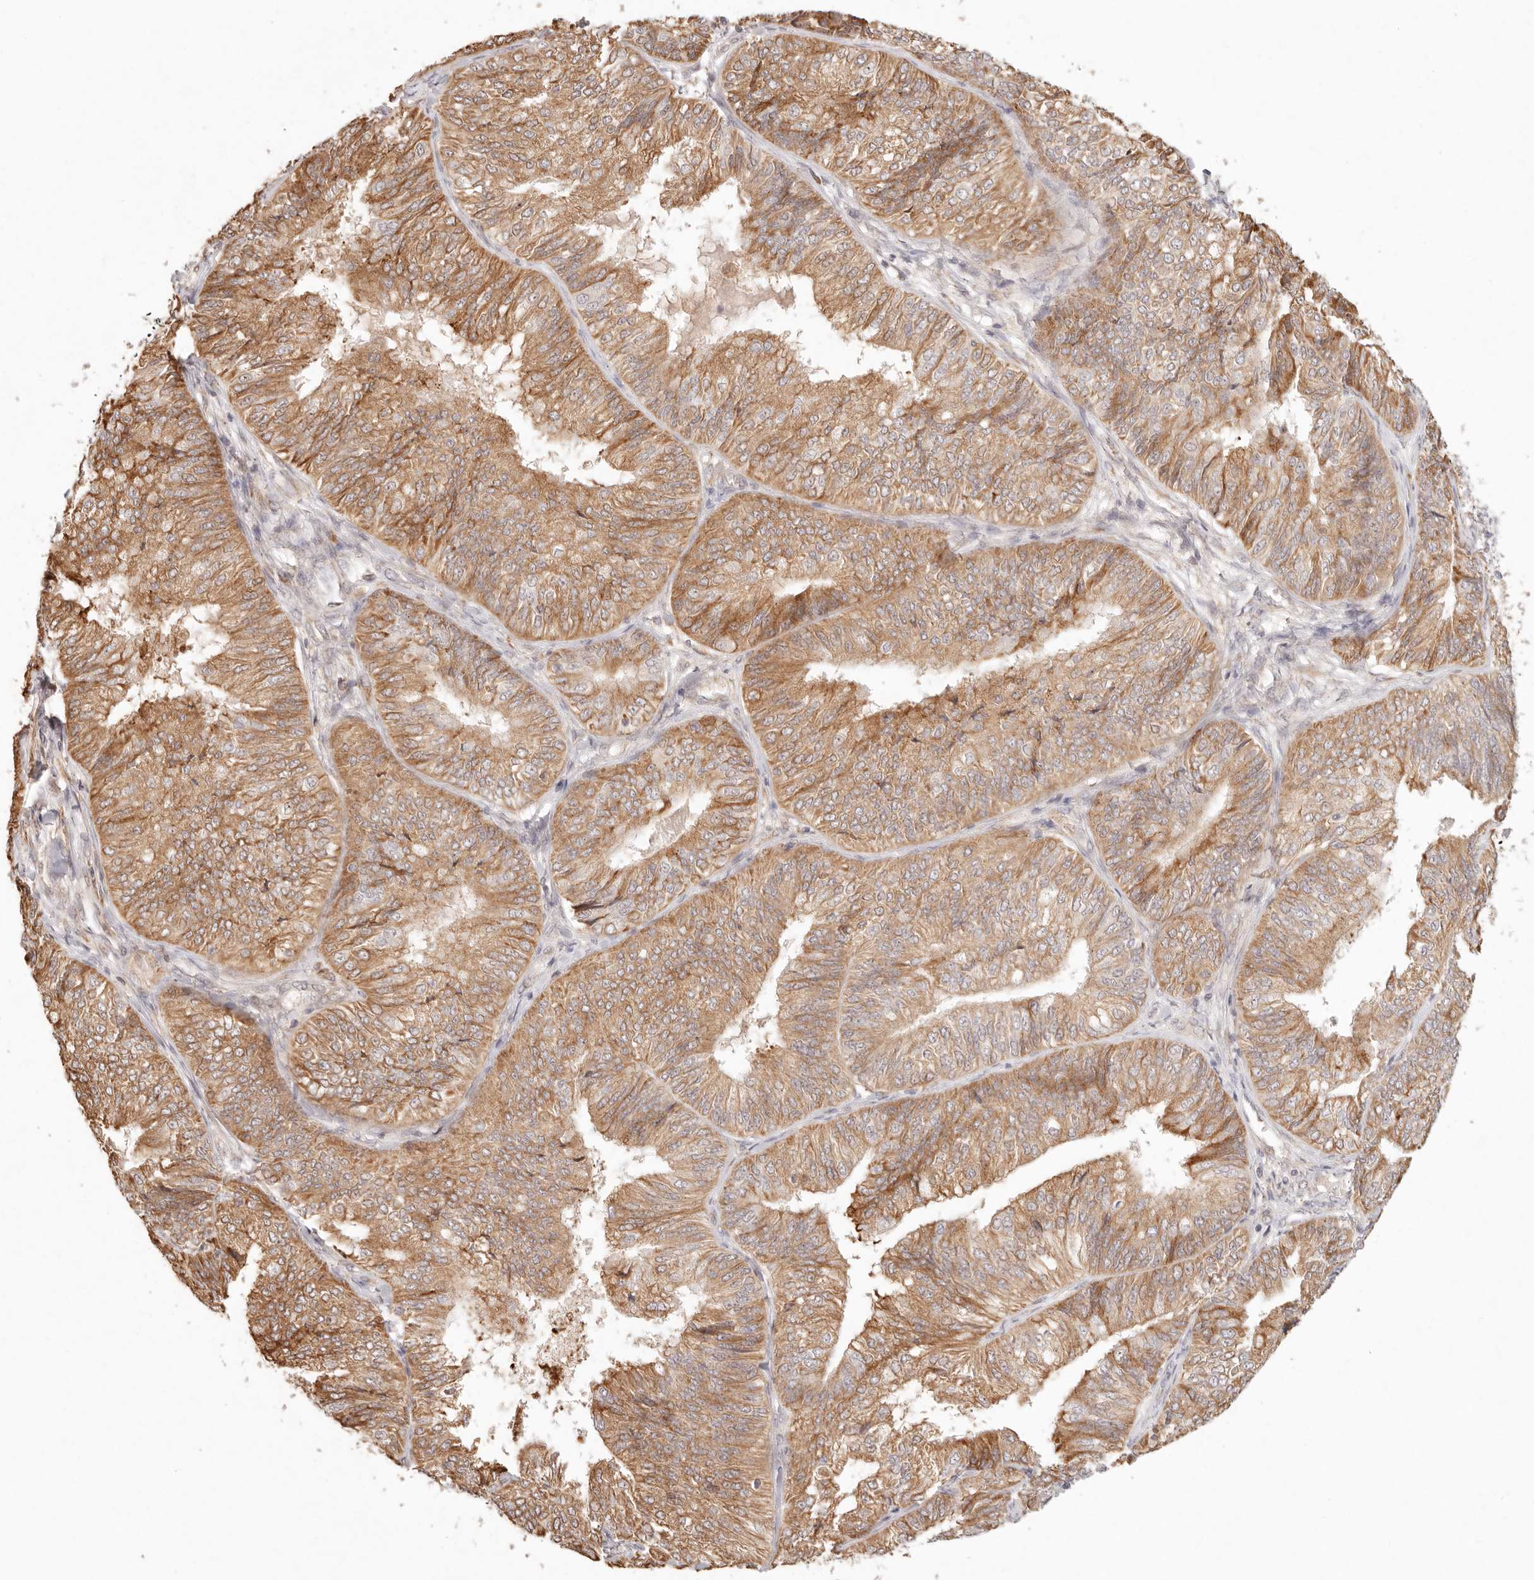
{"staining": {"intensity": "moderate", "quantity": ">75%", "location": "cytoplasmic/membranous"}, "tissue": "endometrial cancer", "cell_type": "Tumor cells", "image_type": "cancer", "snomed": [{"axis": "morphology", "description": "Adenocarcinoma, NOS"}, {"axis": "topography", "description": "Endometrium"}], "caption": "Moderate cytoplasmic/membranous protein positivity is identified in approximately >75% of tumor cells in adenocarcinoma (endometrial). The protein of interest is stained brown, and the nuclei are stained in blue (DAB IHC with brightfield microscopy, high magnification).", "gene": "C1orf127", "patient": {"sex": "female", "age": 58}}